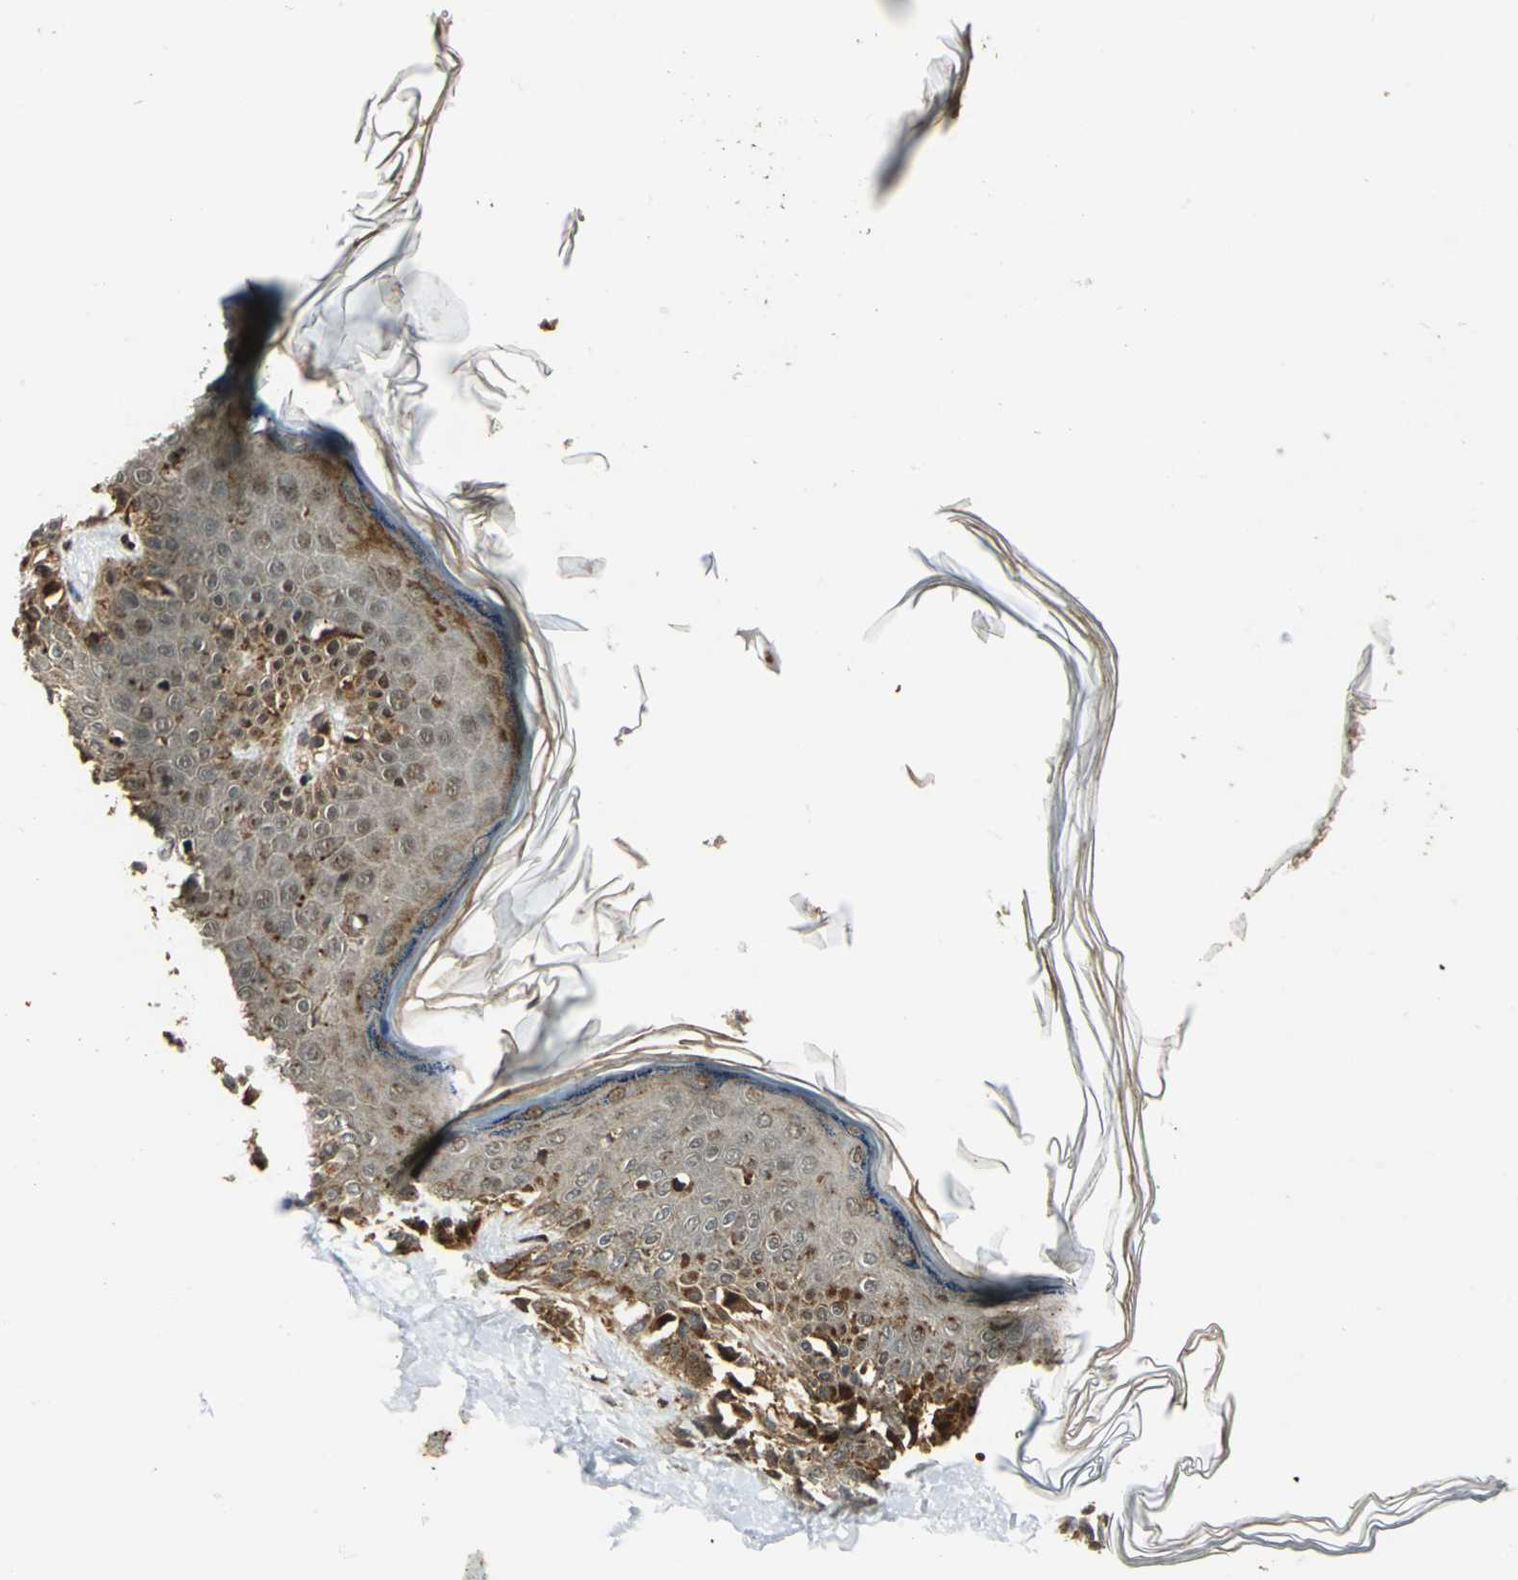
{"staining": {"intensity": "moderate", "quantity": "25%-75%", "location": "cytoplasmic/membranous,nuclear"}, "tissue": "melanoma", "cell_type": "Tumor cells", "image_type": "cancer", "snomed": [{"axis": "morphology", "description": "Normal tissue, NOS"}, {"axis": "morphology", "description": "Malignant melanoma, NOS"}, {"axis": "topography", "description": "Skin"}], "caption": "IHC staining of malignant melanoma, which shows medium levels of moderate cytoplasmic/membranous and nuclear staining in about 25%-75% of tumor cells indicating moderate cytoplasmic/membranous and nuclear protein positivity. The staining was performed using DAB (brown) for protein detection and nuclei were counterstained in hematoxylin (blue).", "gene": "PPP1R13L", "patient": {"sex": "male", "age": 83}}